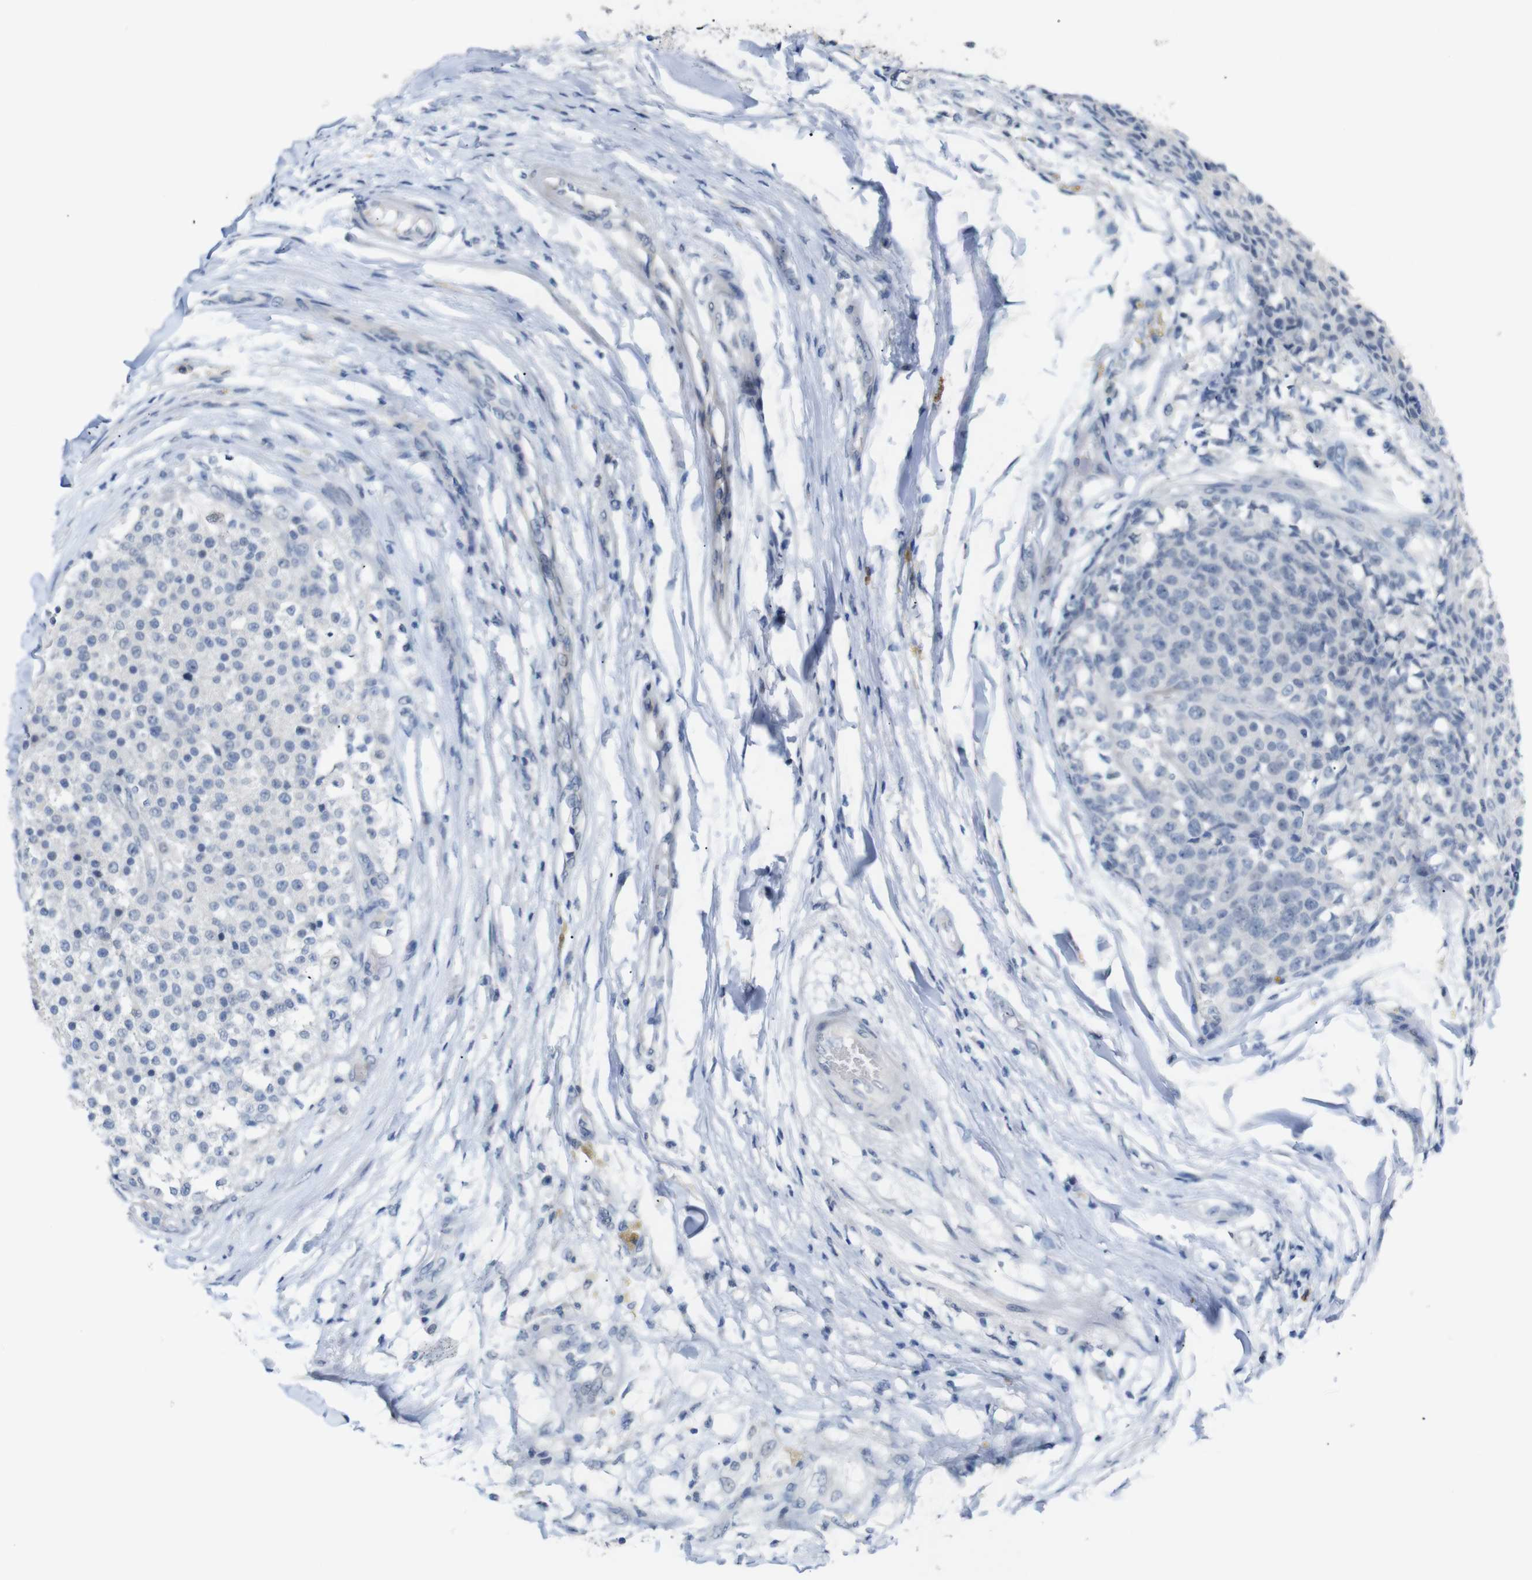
{"staining": {"intensity": "negative", "quantity": "none", "location": "none"}, "tissue": "testis cancer", "cell_type": "Tumor cells", "image_type": "cancer", "snomed": [{"axis": "morphology", "description": "Seminoma, NOS"}, {"axis": "topography", "description": "Testis"}], "caption": "Immunohistochemical staining of human testis cancer (seminoma) demonstrates no significant staining in tumor cells. (DAB immunohistochemistry with hematoxylin counter stain).", "gene": "CHRM5", "patient": {"sex": "male", "age": 59}}